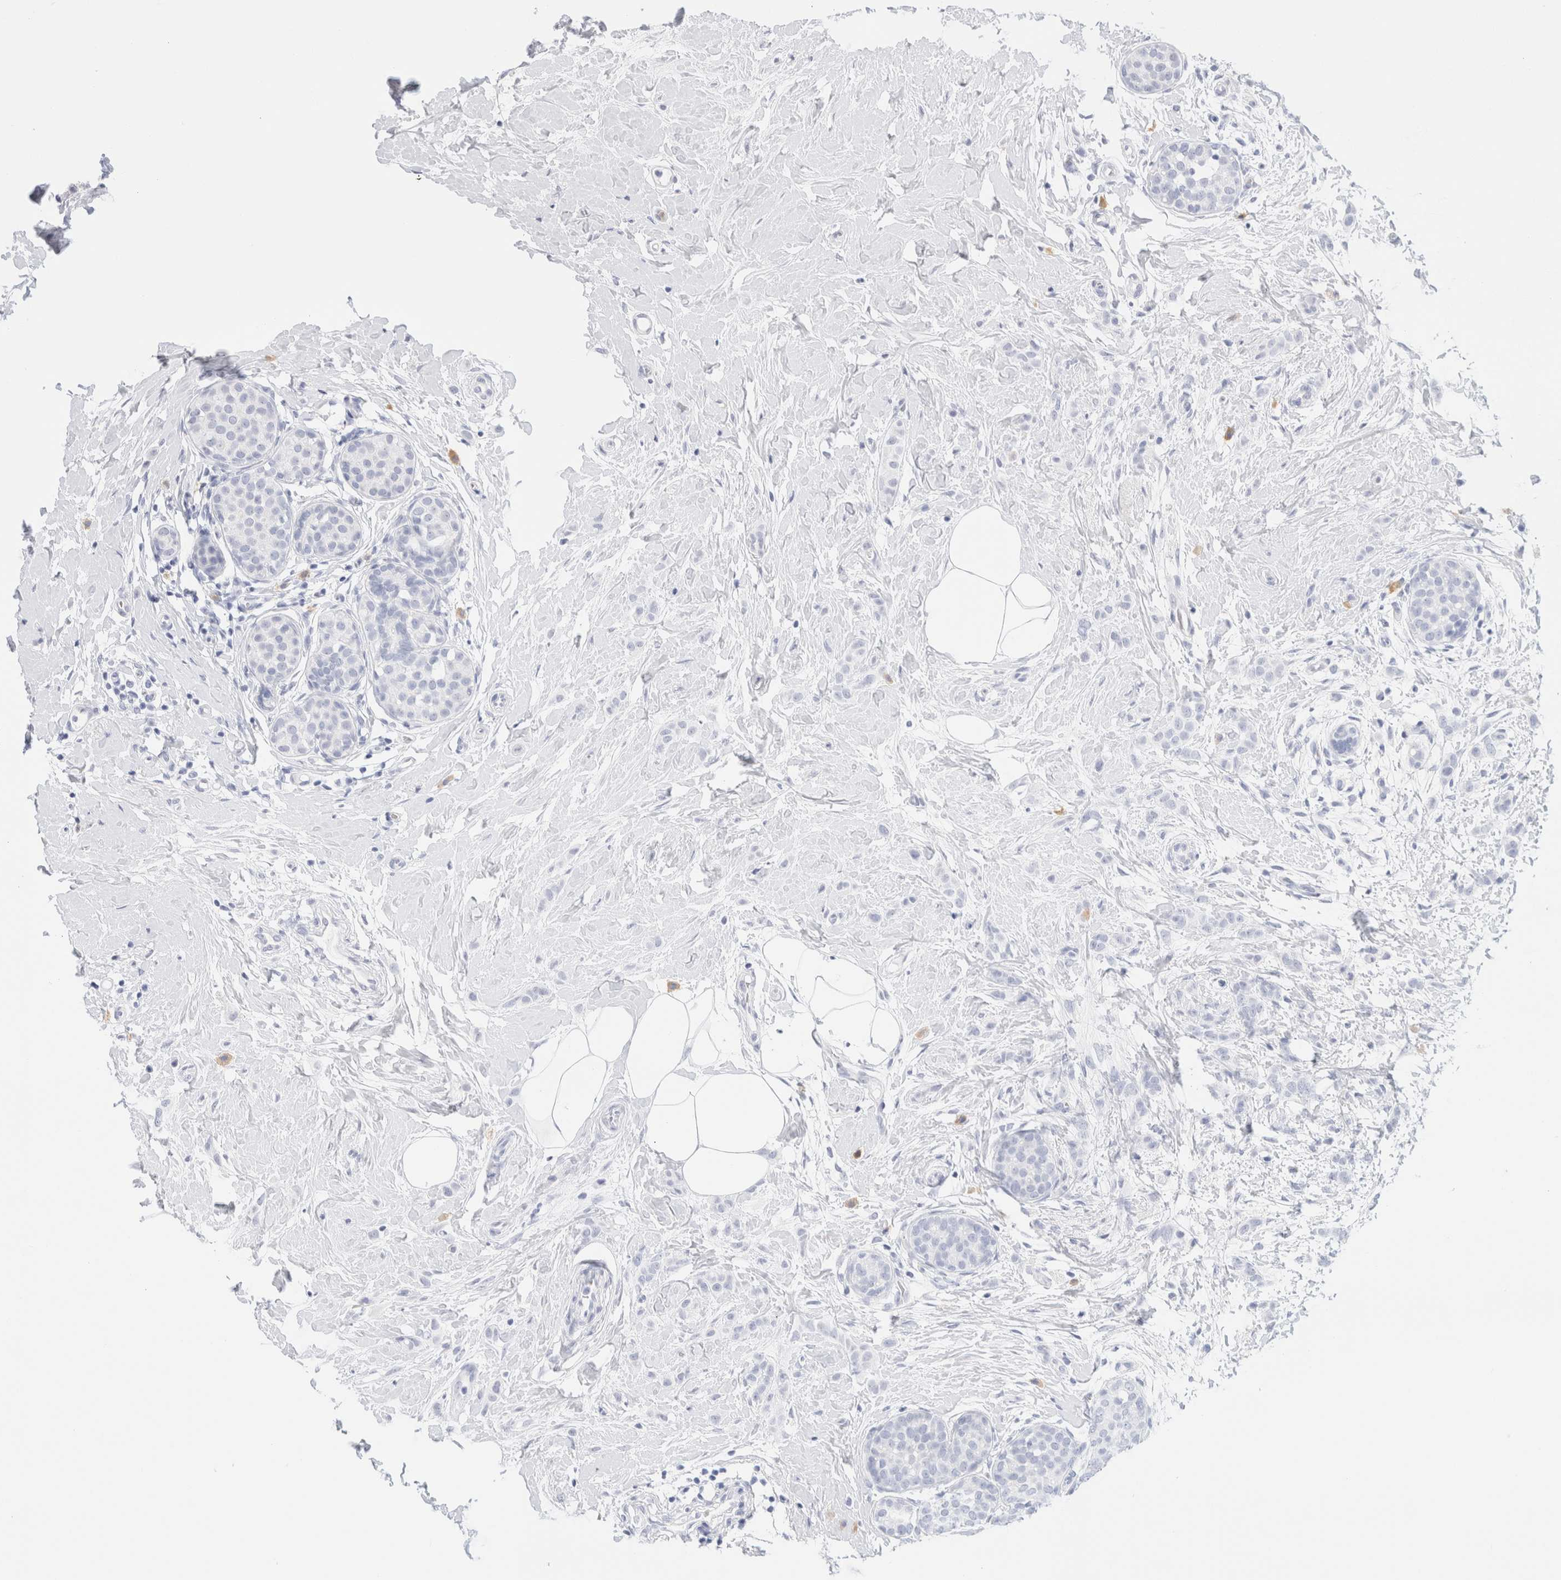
{"staining": {"intensity": "negative", "quantity": "none", "location": "none"}, "tissue": "breast cancer", "cell_type": "Tumor cells", "image_type": "cancer", "snomed": [{"axis": "morphology", "description": "Lobular carcinoma, in situ"}, {"axis": "morphology", "description": "Lobular carcinoma"}, {"axis": "topography", "description": "Breast"}], "caption": "Breast cancer was stained to show a protein in brown. There is no significant expression in tumor cells. (DAB immunohistochemistry (IHC) with hematoxylin counter stain).", "gene": "ARG1", "patient": {"sex": "female", "age": 41}}